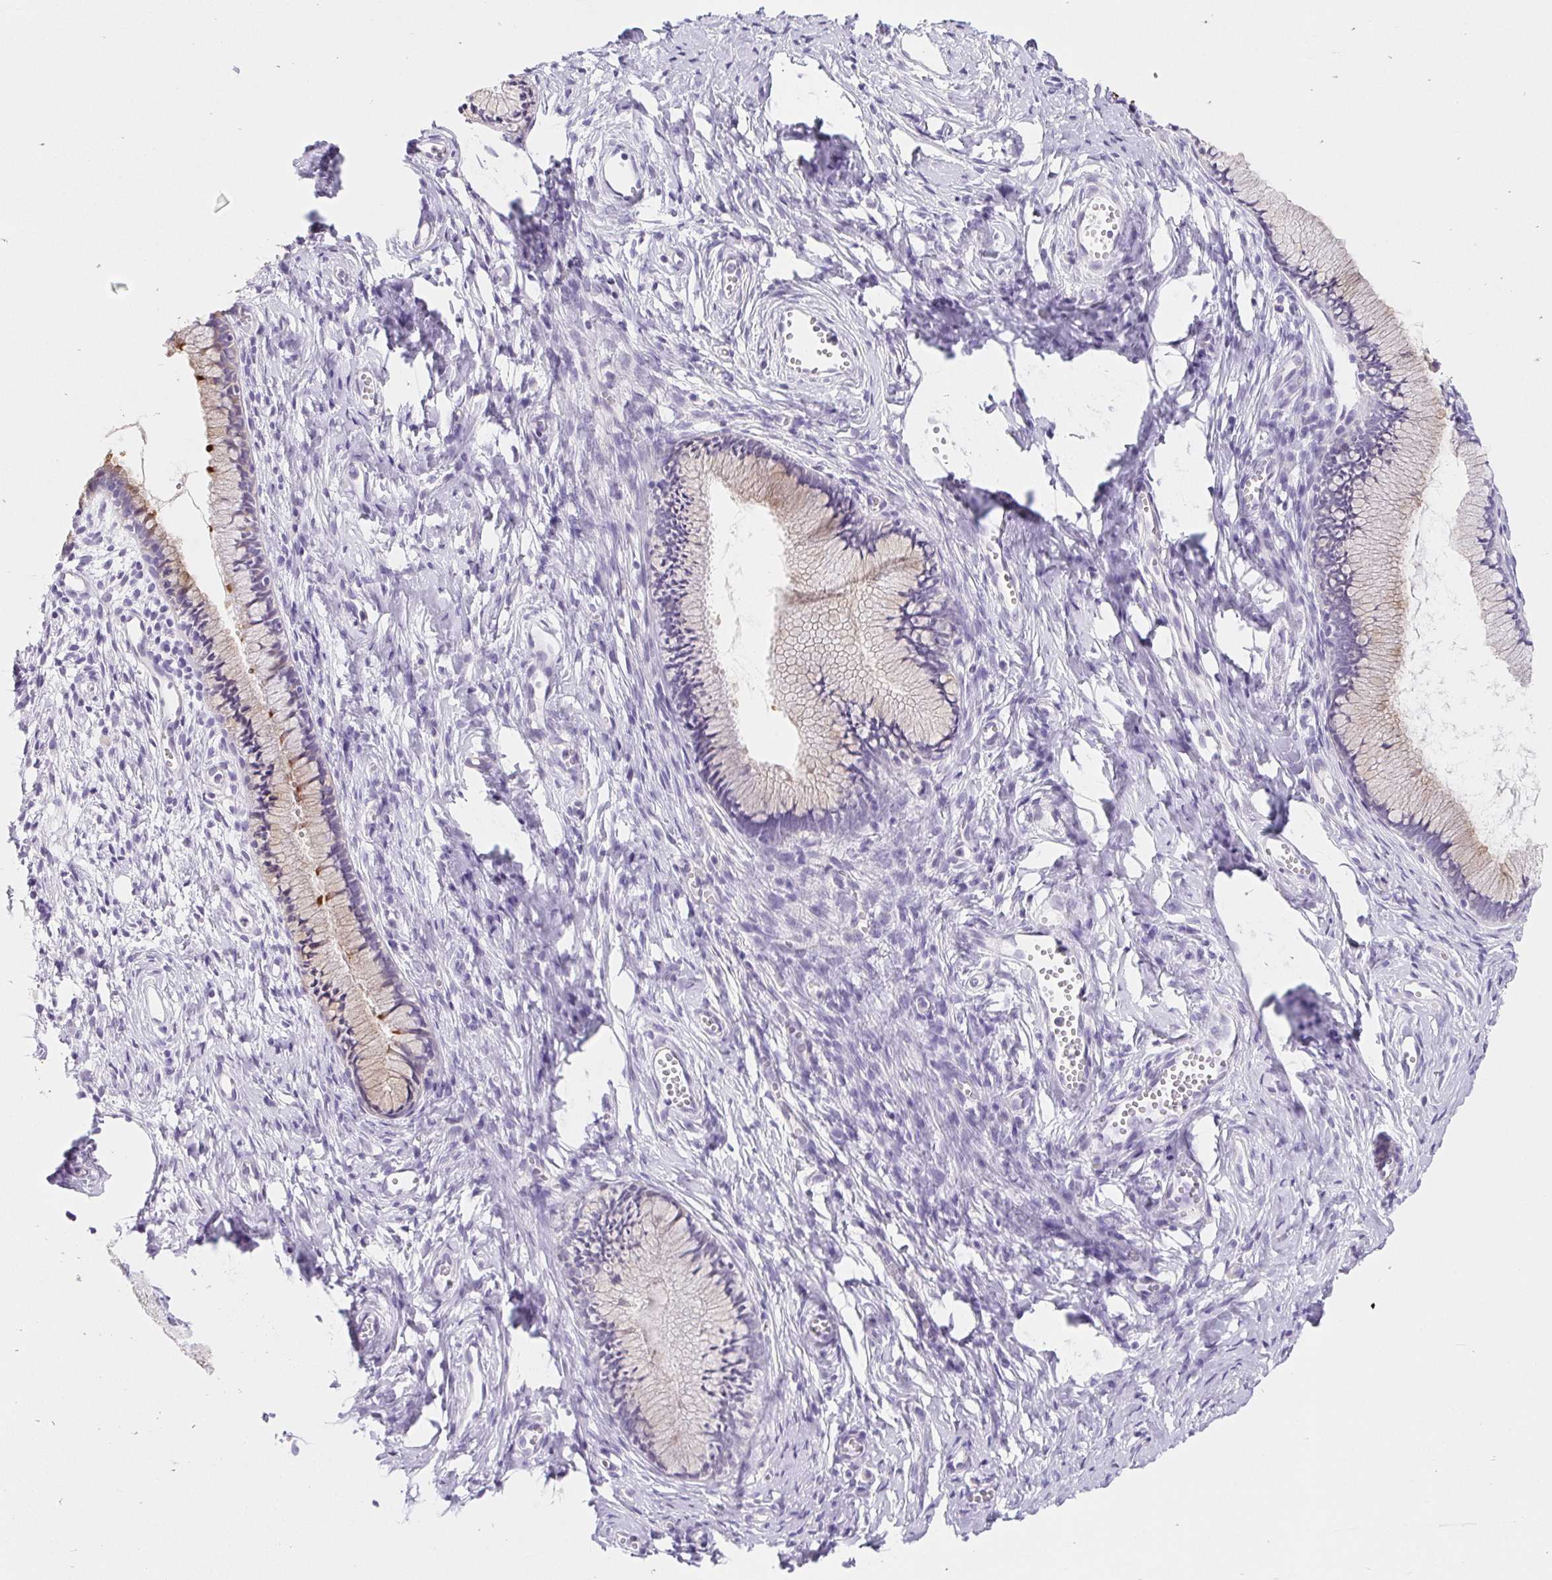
{"staining": {"intensity": "moderate", "quantity": "<25%", "location": "cytoplasmic/membranous"}, "tissue": "cervix", "cell_type": "Glandular cells", "image_type": "normal", "snomed": [{"axis": "morphology", "description": "Normal tissue, NOS"}, {"axis": "topography", "description": "Cervix"}], "caption": "A histopathology image of human cervix stained for a protein demonstrates moderate cytoplasmic/membranous brown staining in glandular cells.", "gene": "BCAS1", "patient": {"sex": "female", "age": 40}}